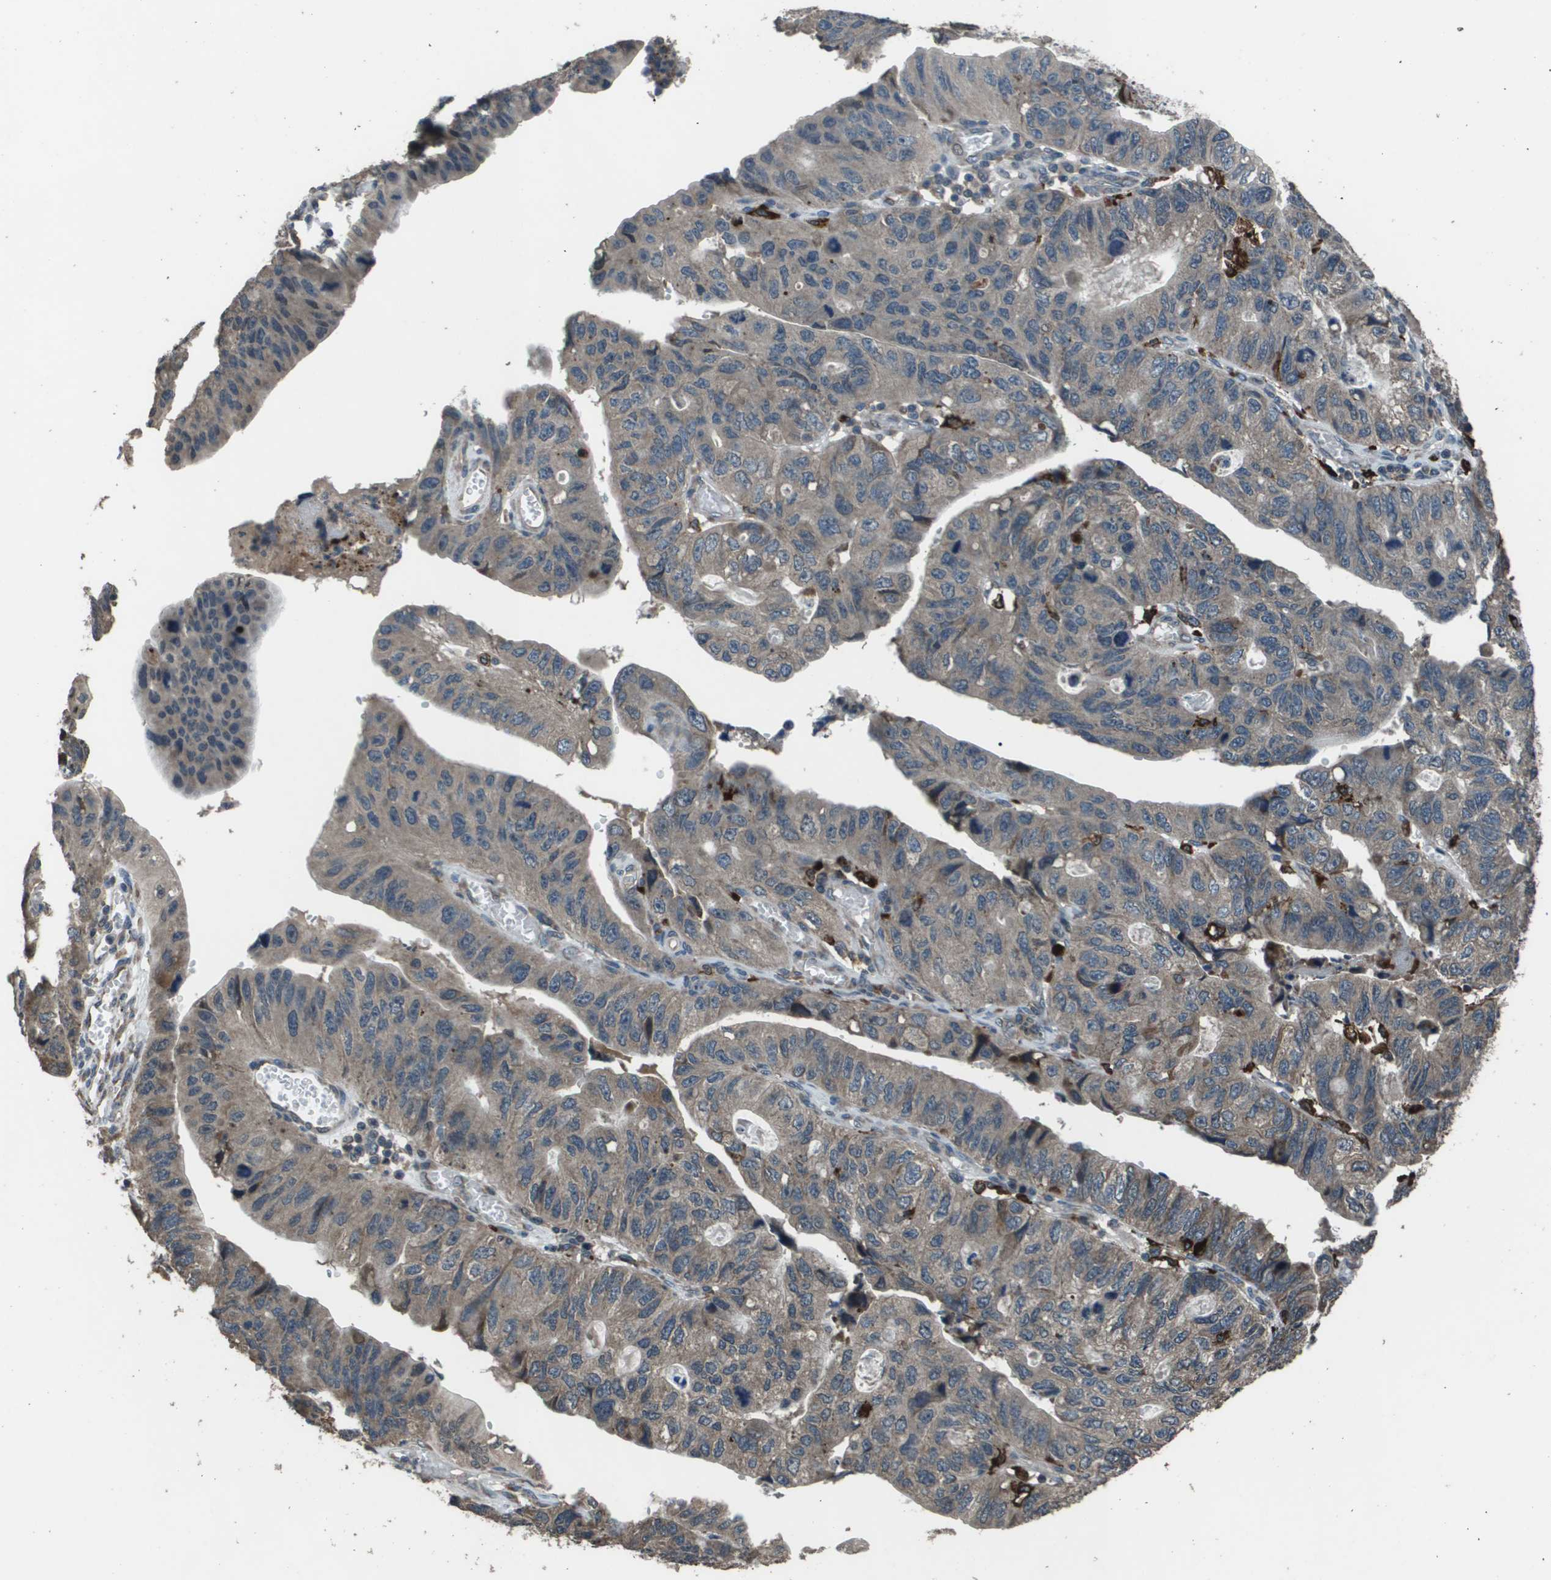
{"staining": {"intensity": "weak", "quantity": "25%-75%", "location": "cytoplasmic/membranous"}, "tissue": "stomach cancer", "cell_type": "Tumor cells", "image_type": "cancer", "snomed": [{"axis": "morphology", "description": "Adenocarcinoma, NOS"}, {"axis": "topography", "description": "Stomach"}], "caption": "Stomach adenocarcinoma stained with a protein marker reveals weak staining in tumor cells.", "gene": "GOSR2", "patient": {"sex": "male", "age": 59}}